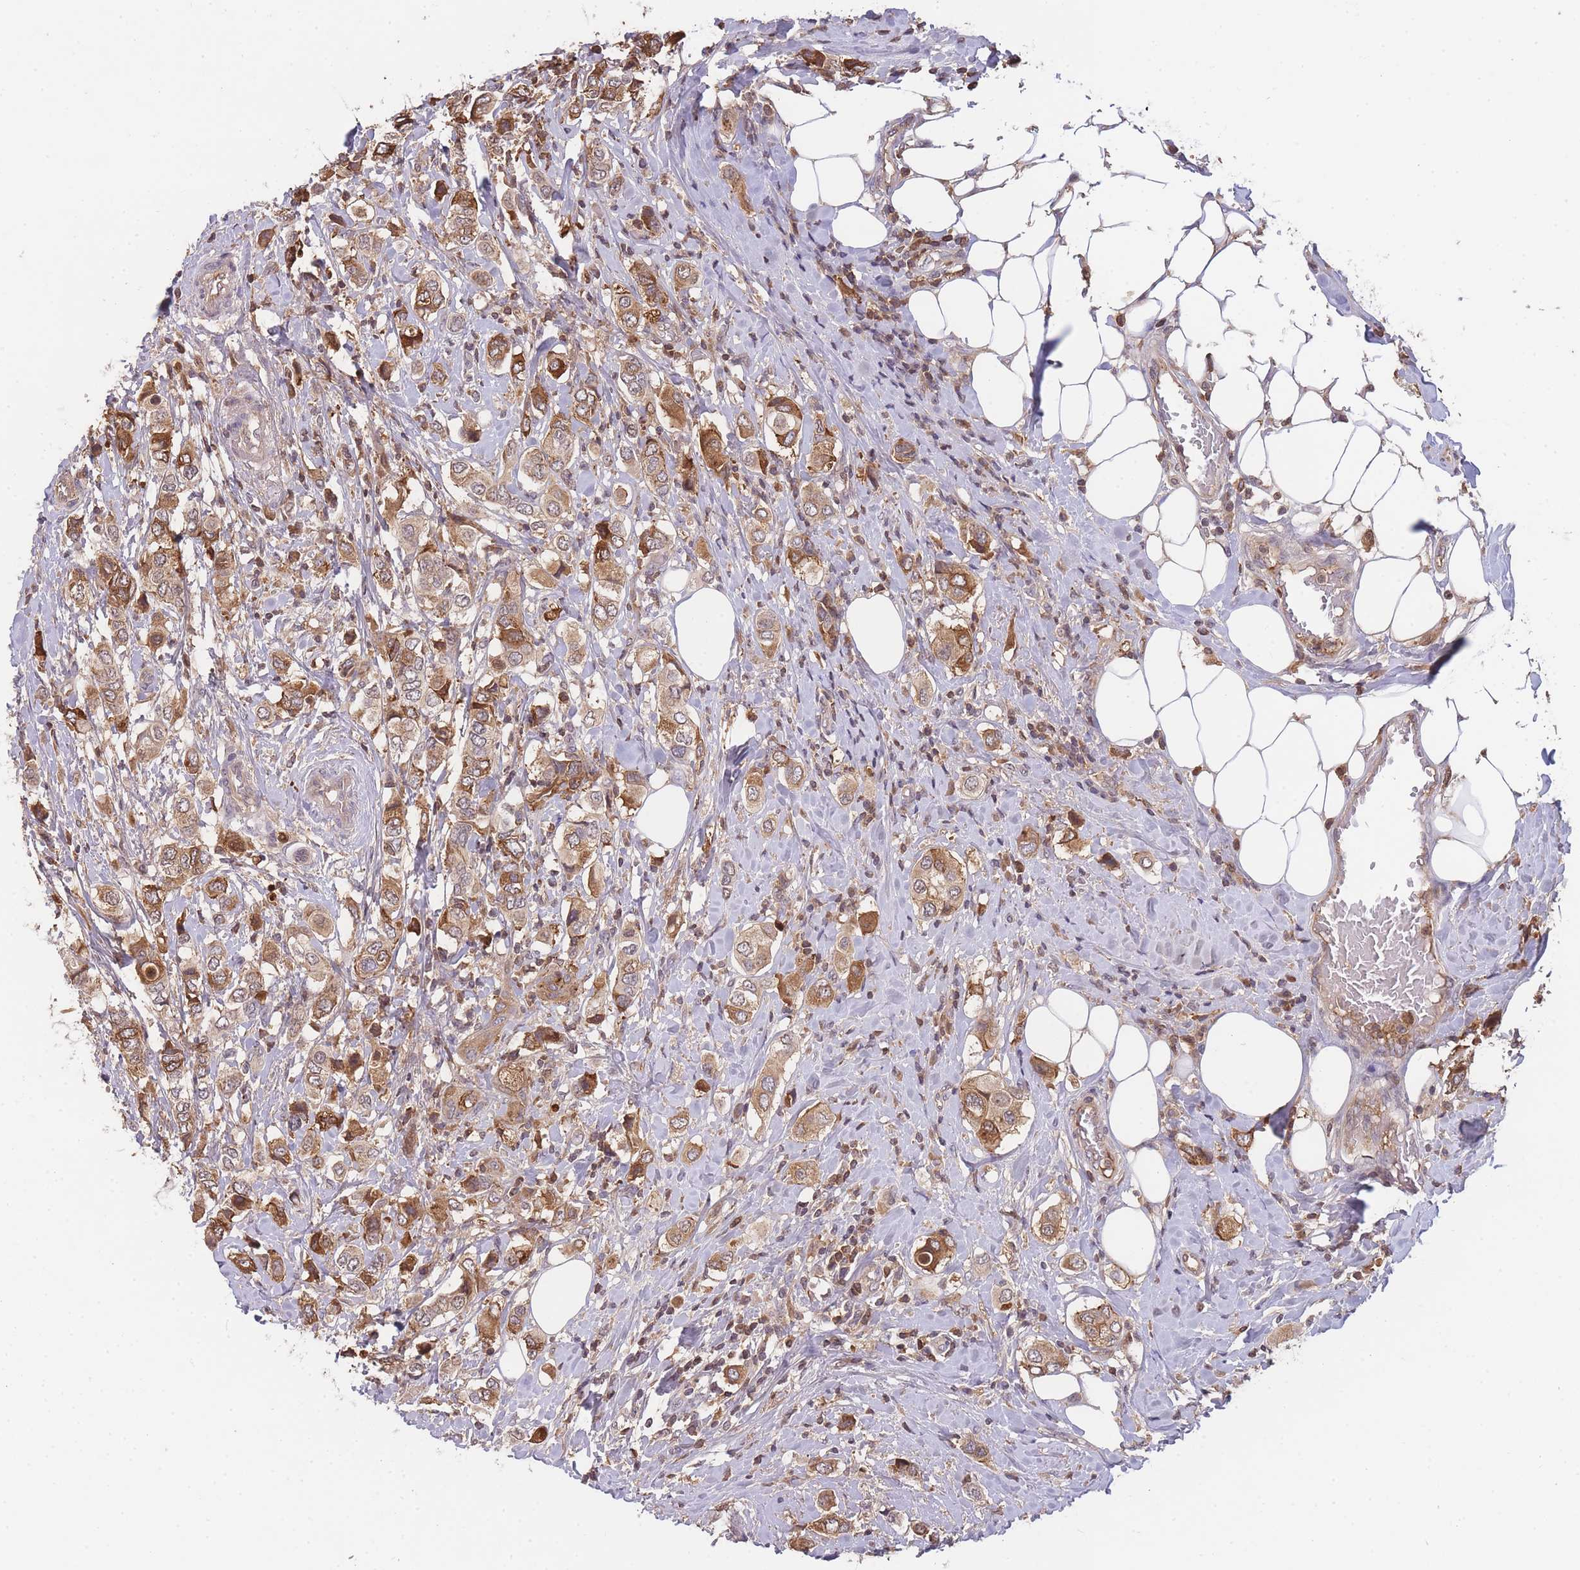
{"staining": {"intensity": "moderate", "quantity": ">75%", "location": "cytoplasmic/membranous"}, "tissue": "breast cancer", "cell_type": "Tumor cells", "image_type": "cancer", "snomed": [{"axis": "morphology", "description": "Lobular carcinoma"}, {"axis": "topography", "description": "Breast"}], "caption": "A medium amount of moderate cytoplasmic/membranous staining is present in approximately >75% of tumor cells in breast lobular carcinoma tissue.", "gene": "RALGDS", "patient": {"sex": "female", "age": 51}}